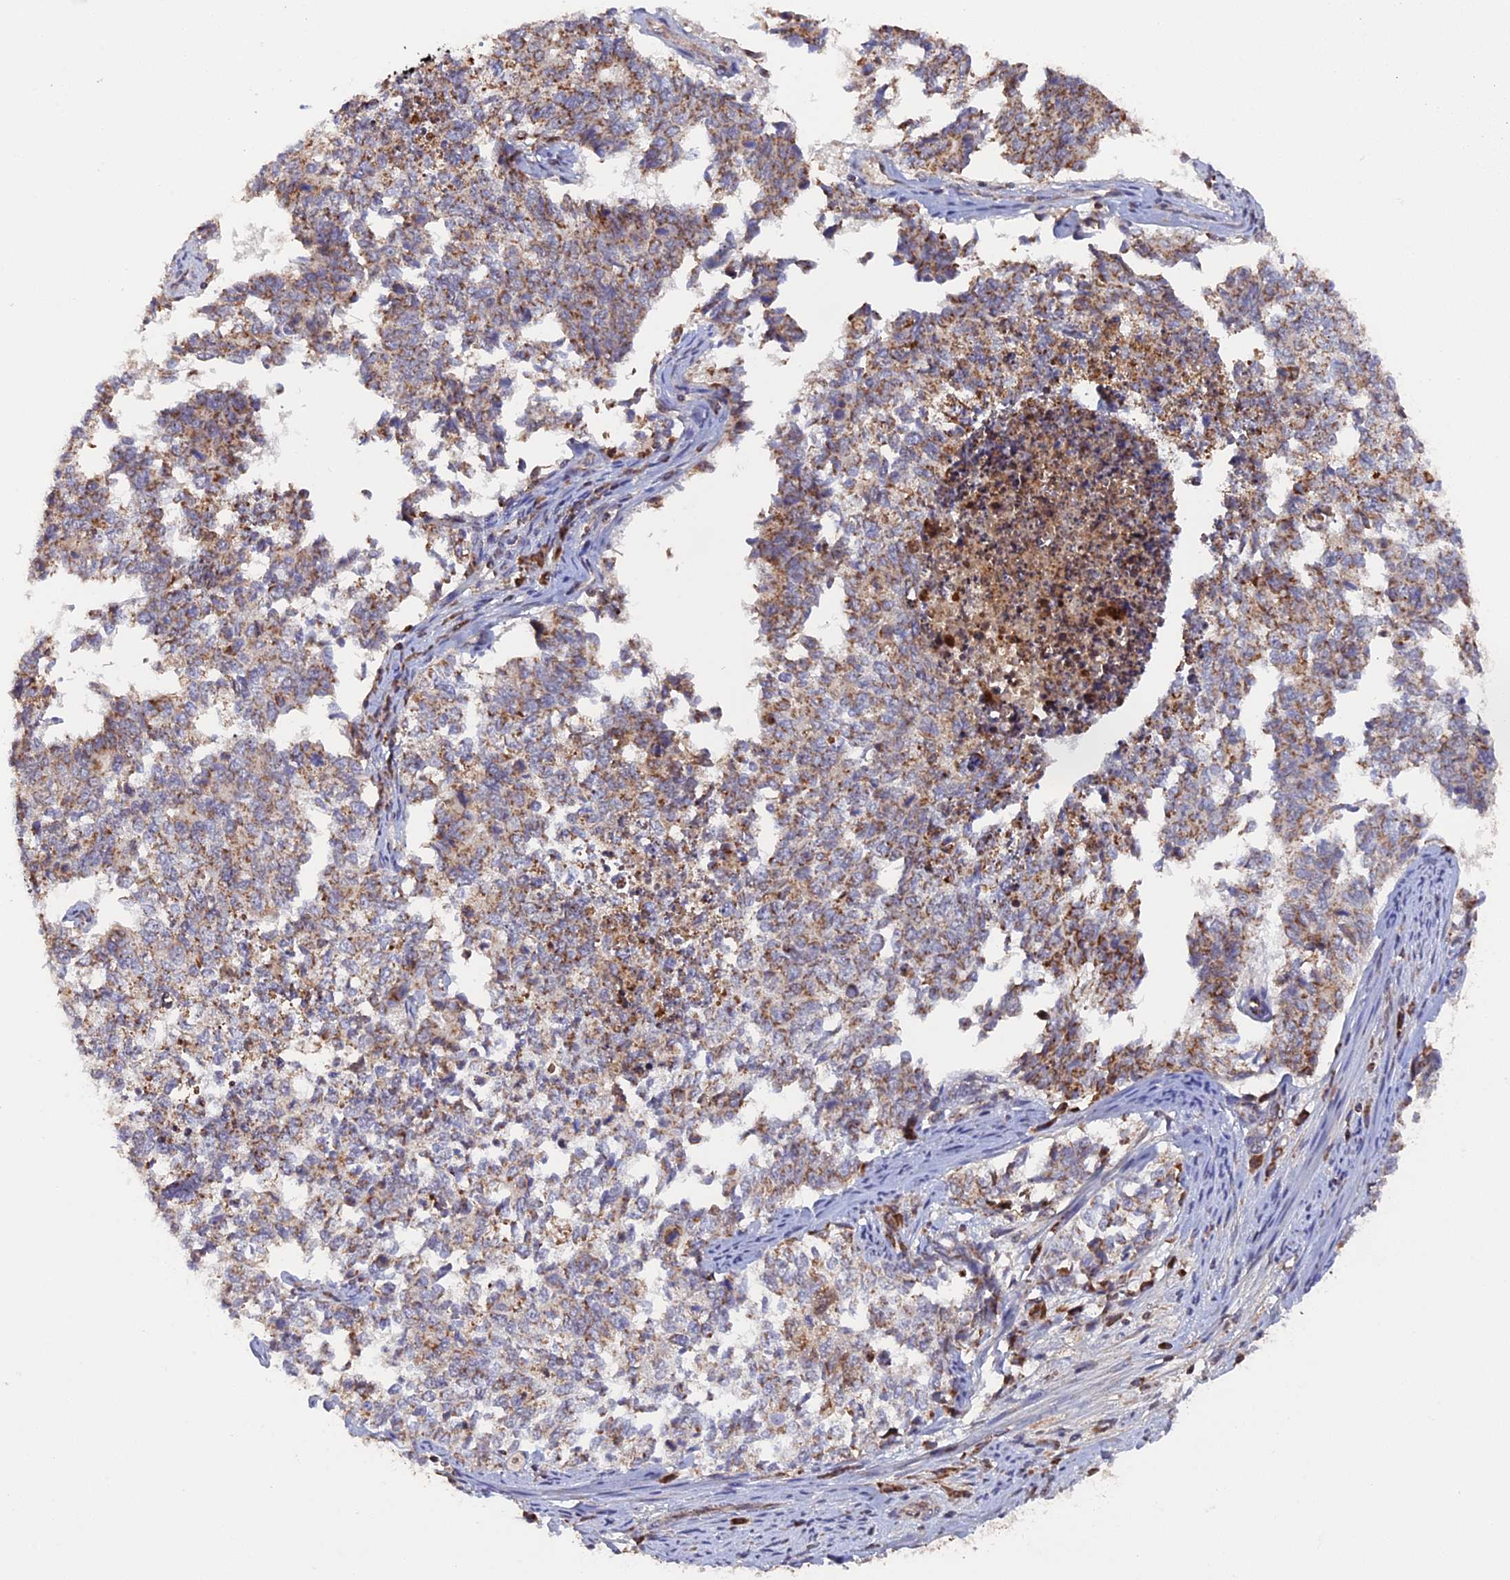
{"staining": {"intensity": "weak", "quantity": "25%-75%", "location": "cytoplasmic/membranous"}, "tissue": "cervical cancer", "cell_type": "Tumor cells", "image_type": "cancer", "snomed": [{"axis": "morphology", "description": "Squamous cell carcinoma, NOS"}, {"axis": "topography", "description": "Cervix"}], "caption": "A photomicrograph showing weak cytoplasmic/membranous staining in approximately 25%-75% of tumor cells in cervical squamous cell carcinoma, as visualized by brown immunohistochemical staining.", "gene": "MPV17L", "patient": {"sex": "female", "age": 63}}